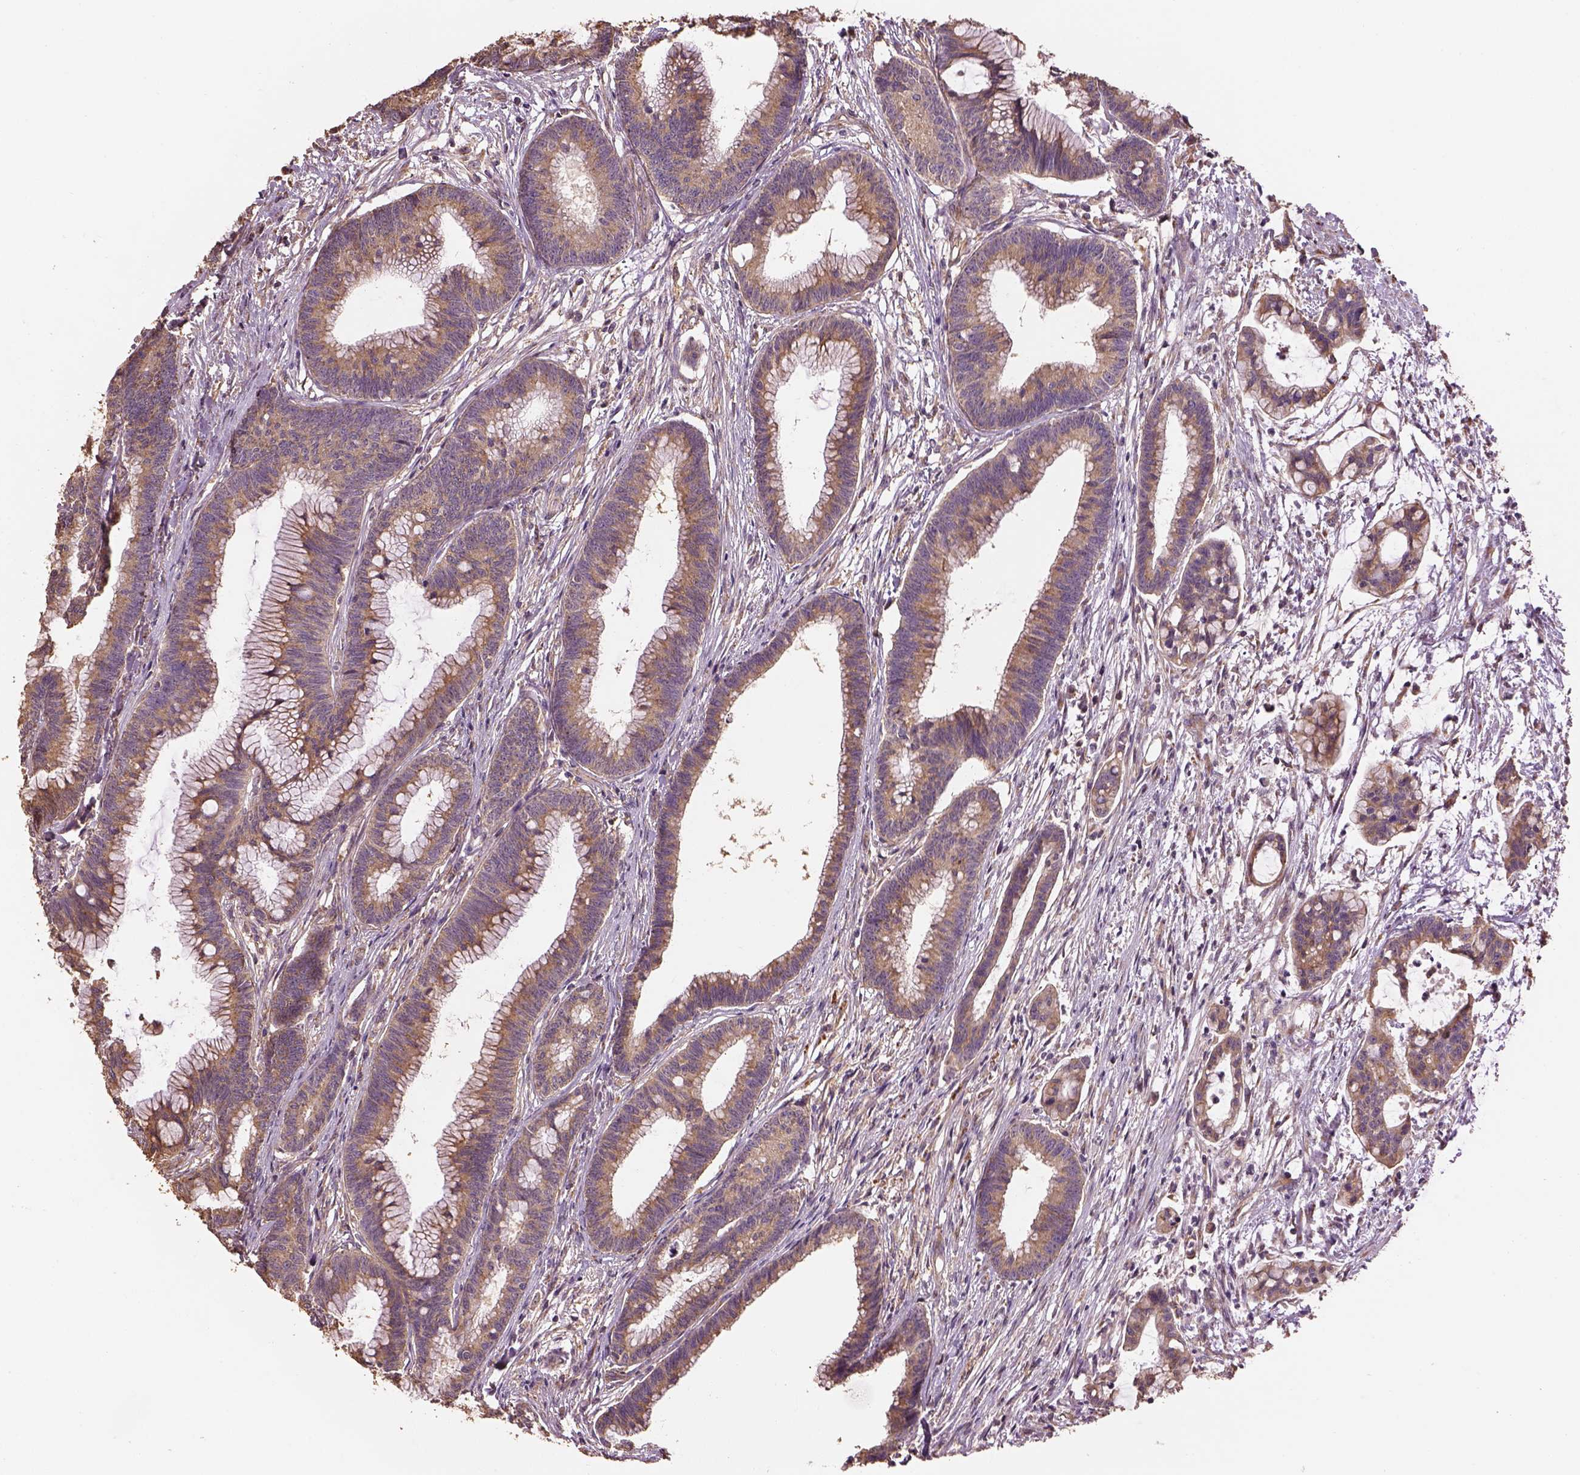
{"staining": {"intensity": "moderate", "quantity": ">75%", "location": "cytoplasmic/membranous"}, "tissue": "colorectal cancer", "cell_type": "Tumor cells", "image_type": "cancer", "snomed": [{"axis": "morphology", "description": "Adenocarcinoma, NOS"}, {"axis": "topography", "description": "Colon"}], "caption": "Adenocarcinoma (colorectal) stained with a brown dye displays moderate cytoplasmic/membranous positive expression in approximately >75% of tumor cells.", "gene": "AP1B1", "patient": {"sex": "female", "age": 78}}